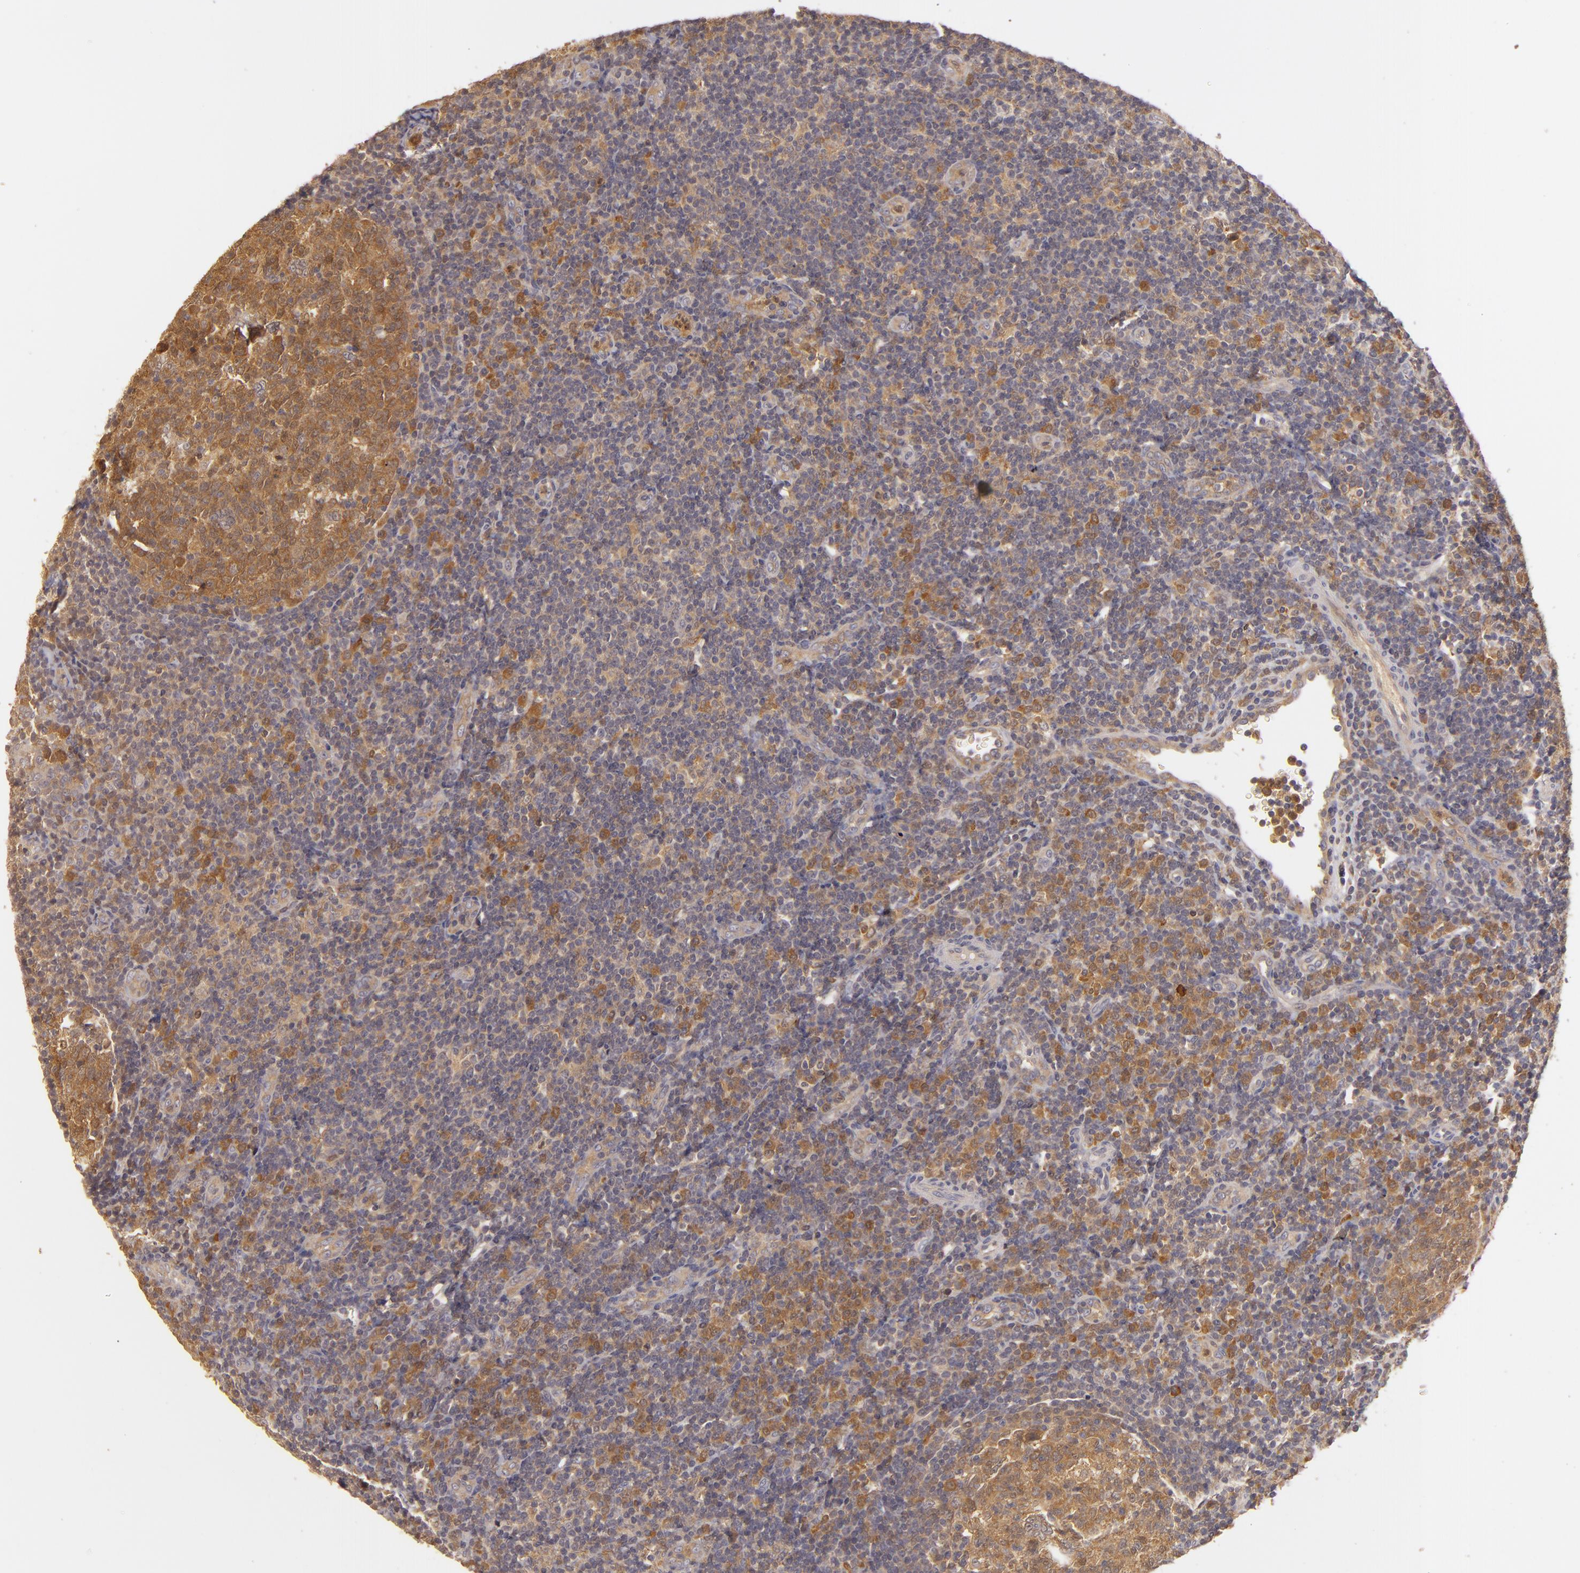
{"staining": {"intensity": "strong", "quantity": ">75%", "location": "cytoplasmic/membranous"}, "tissue": "tonsil", "cell_type": "Germinal center cells", "image_type": "normal", "snomed": [{"axis": "morphology", "description": "Normal tissue, NOS"}, {"axis": "topography", "description": "Tonsil"}], "caption": "Immunohistochemistry (IHC) image of normal tonsil stained for a protein (brown), which displays high levels of strong cytoplasmic/membranous staining in approximately >75% of germinal center cells.", "gene": "PRKCD", "patient": {"sex": "female", "age": 40}}